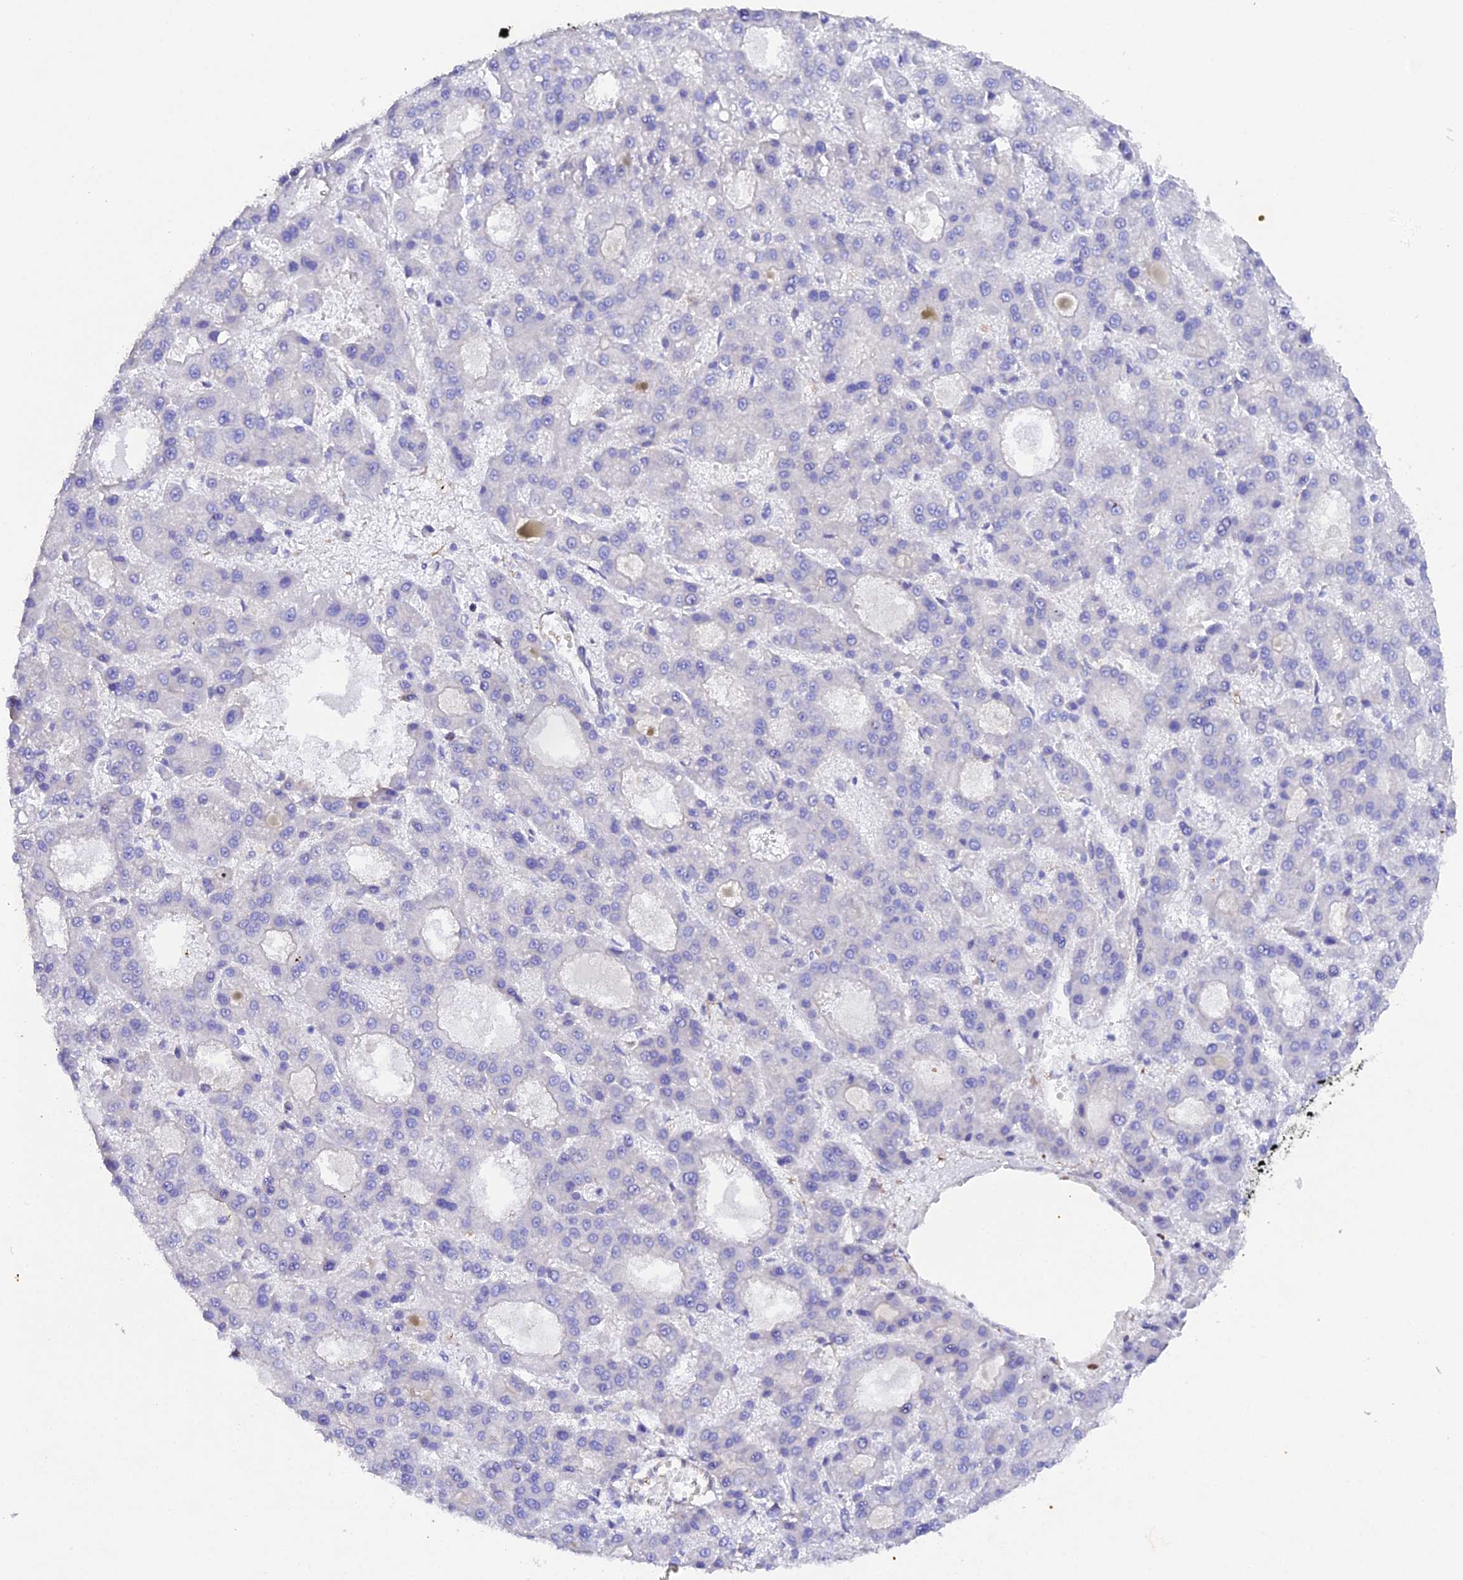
{"staining": {"intensity": "negative", "quantity": "none", "location": "none"}, "tissue": "liver cancer", "cell_type": "Tumor cells", "image_type": "cancer", "snomed": [{"axis": "morphology", "description": "Carcinoma, Hepatocellular, NOS"}, {"axis": "topography", "description": "Liver"}], "caption": "Immunohistochemistry (IHC) histopathology image of liver cancer (hepatocellular carcinoma) stained for a protein (brown), which reveals no expression in tumor cells.", "gene": "CFAP45", "patient": {"sex": "male", "age": 70}}